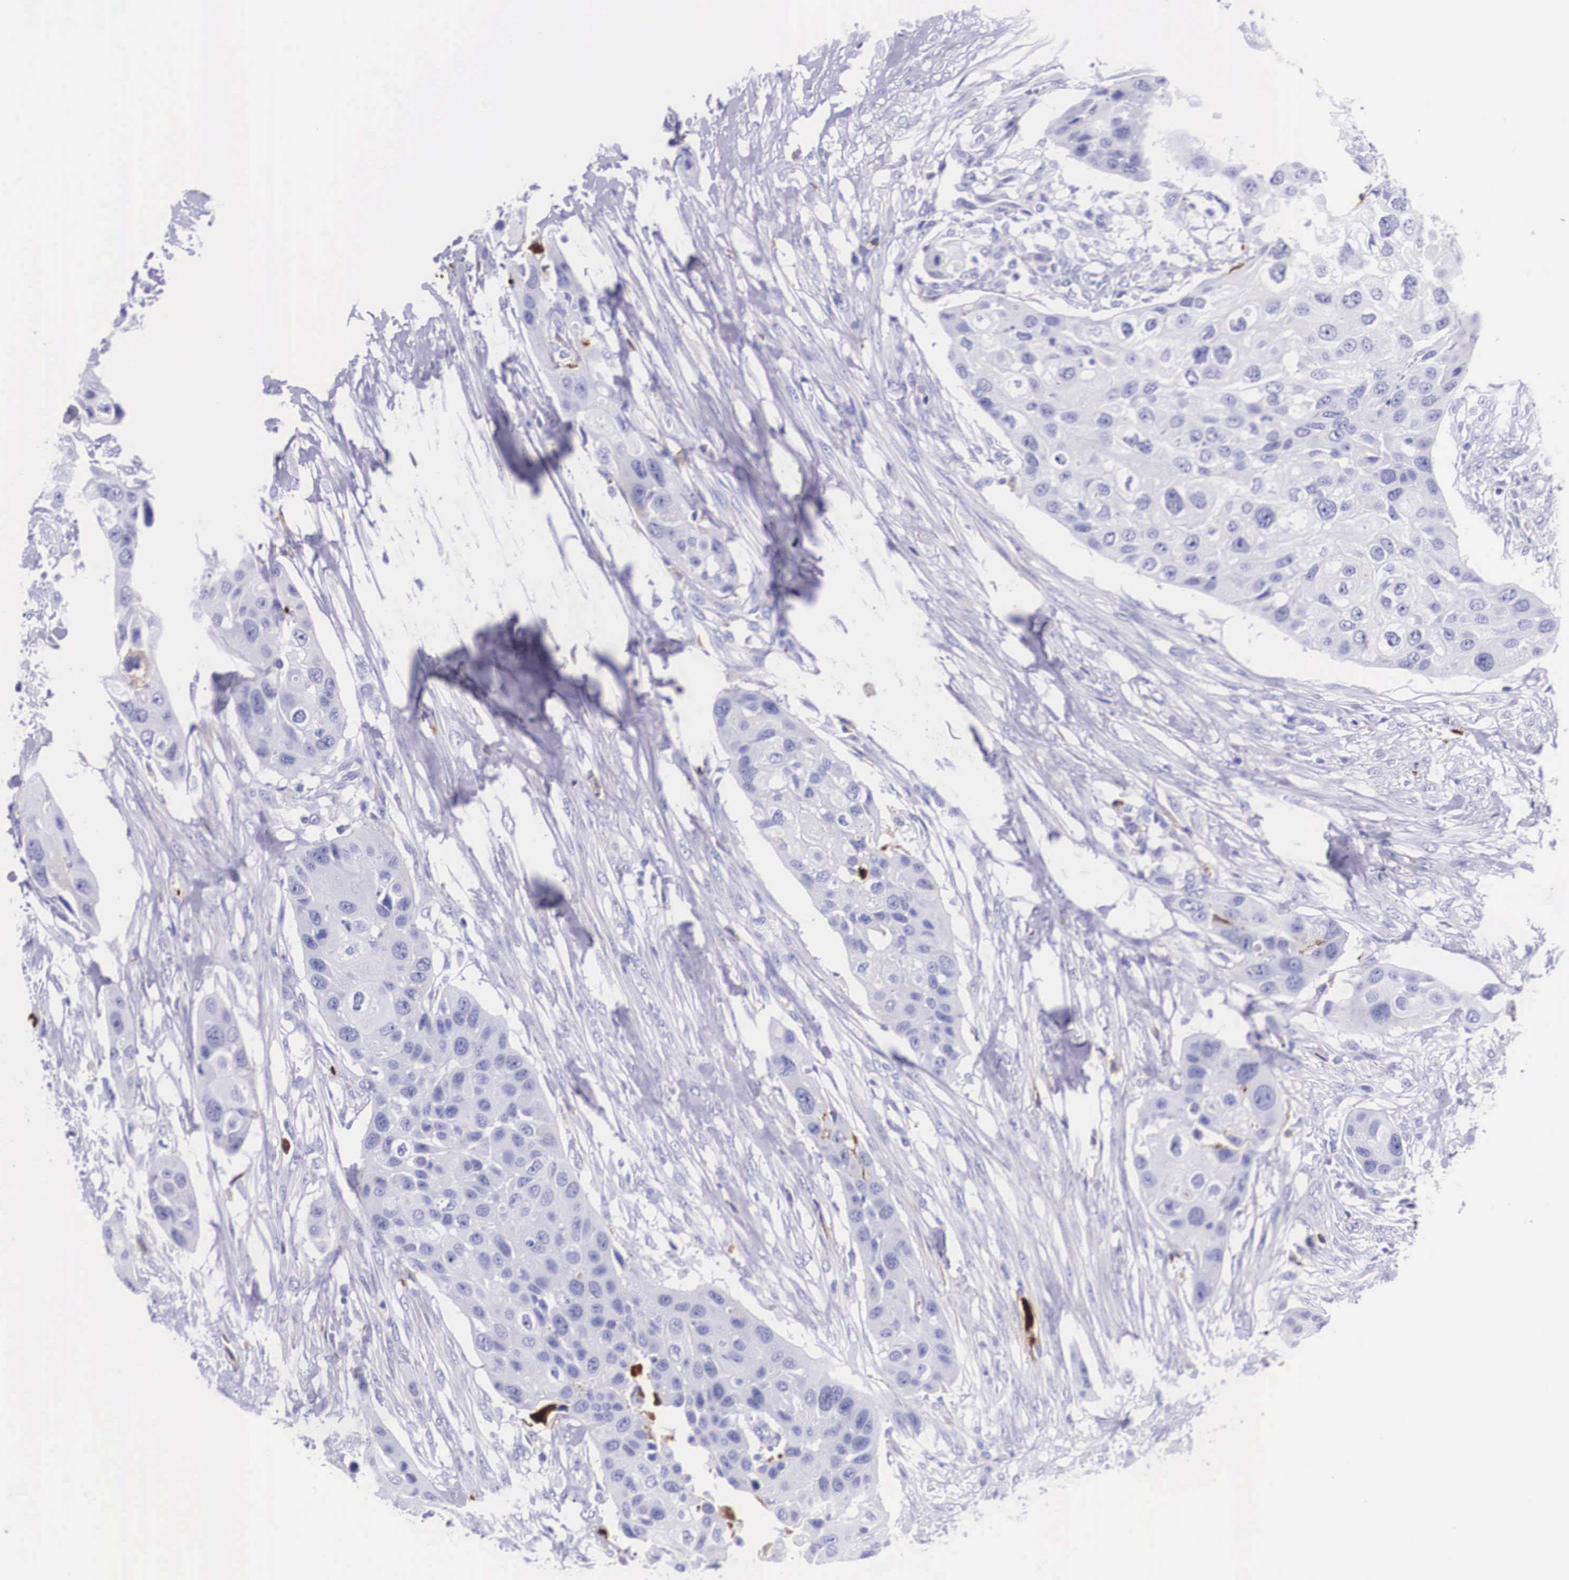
{"staining": {"intensity": "negative", "quantity": "none", "location": "none"}, "tissue": "urothelial cancer", "cell_type": "Tumor cells", "image_type": "cancer", "snomed": [{"axis": "morphology", "description": "Urothelial carcinoma, High grade"}, {"axis": "topography", "description": "Urinary bladder"}], "caption": "This histopathology image is of urothelial cancer stained with immunohistochemistry to label a protein in brown with the nuclei are counter-stained blue. There is no expression in tumor cells.", "gene": "PLG", "patient": {"sex": "male", "age": 55}}